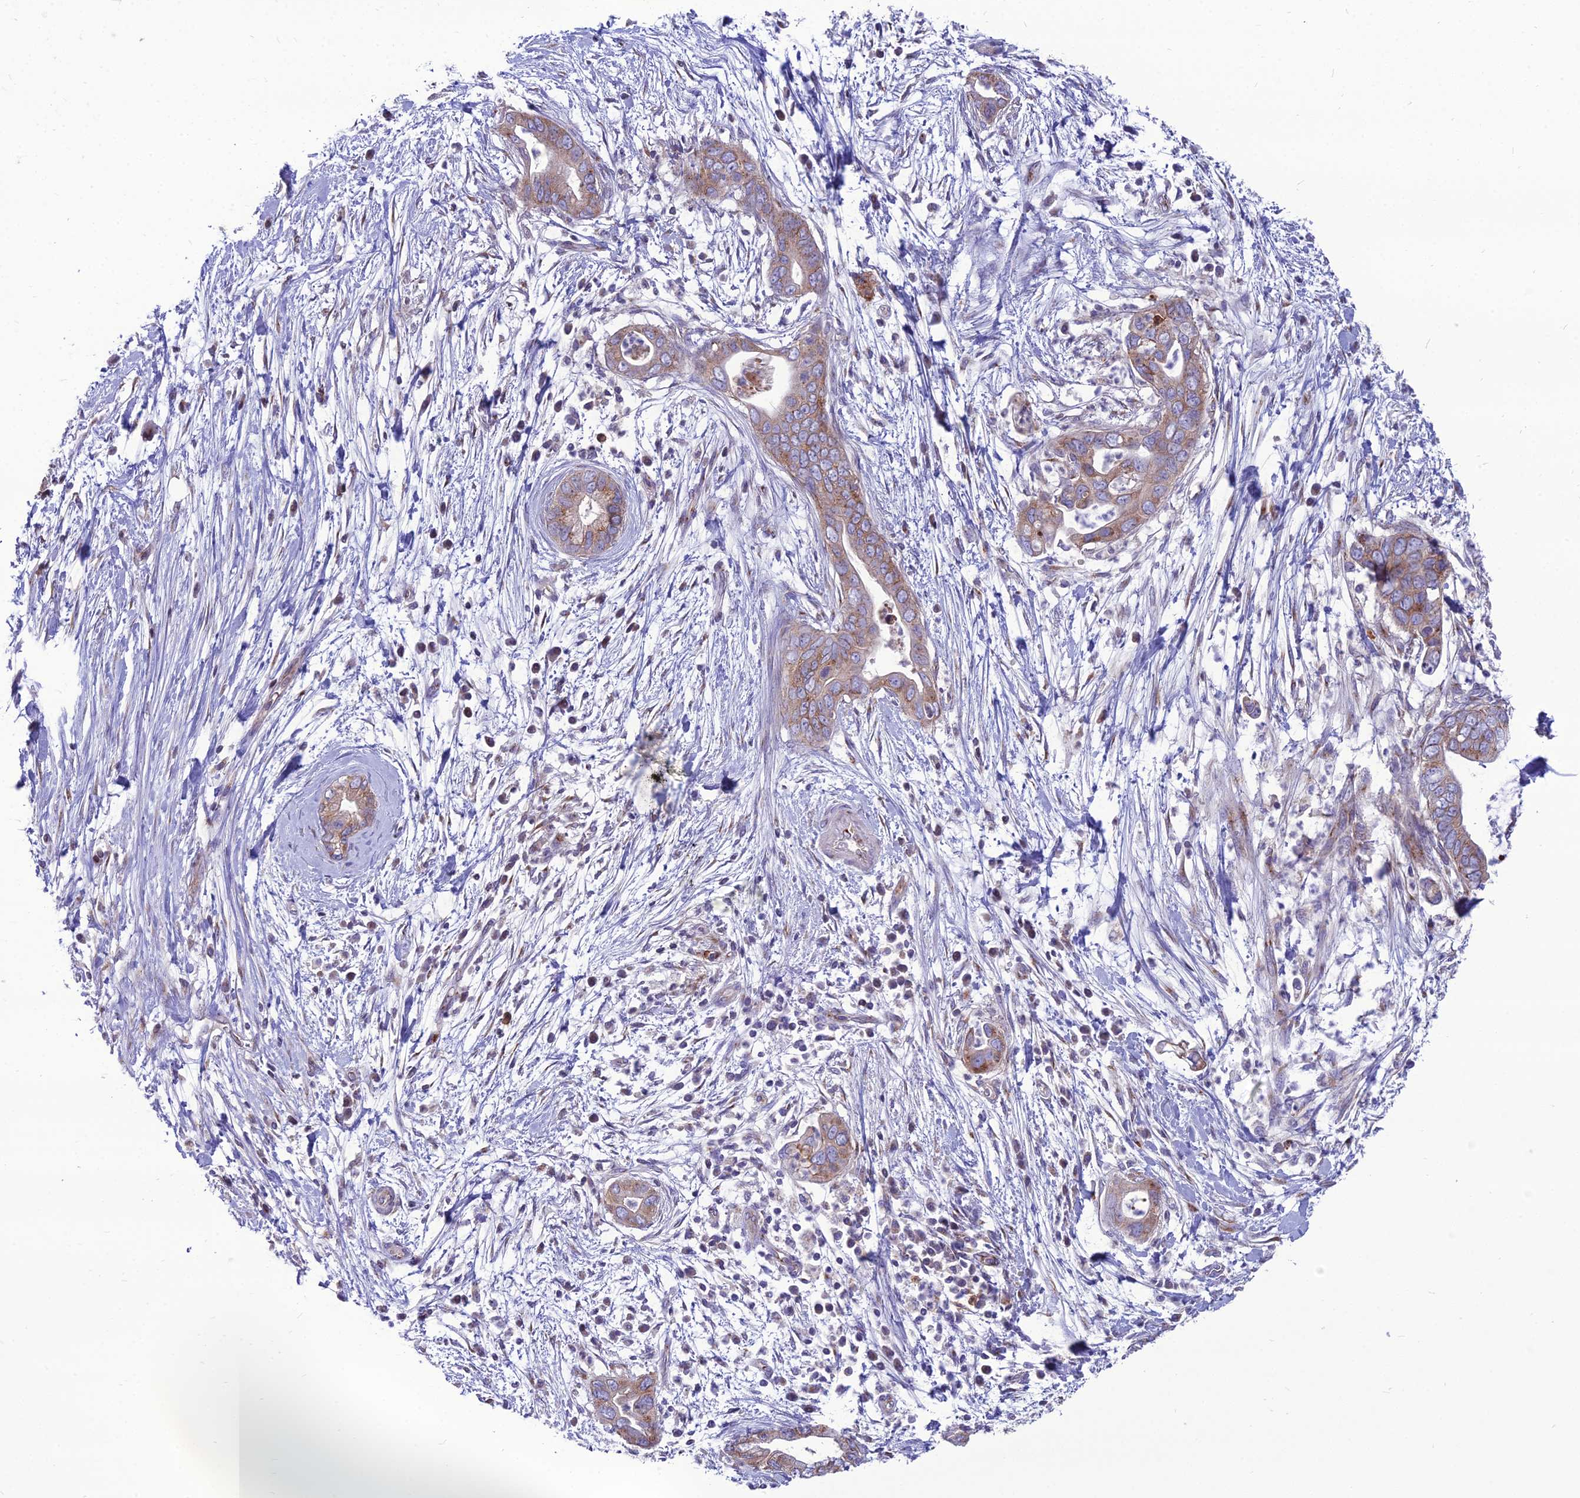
{"staining": {"intensity": "moderate", "quantity": "25%-75%", "location": "cytoplasmic/membranous"}, "tissue": "pancreatic cancer", "cell_type": "Tumor cells", "image_type": "cancer", "snomed": [{"axis": "morphology", "description": "Adenocarcinoma, NOS"}, {"axis": "topography", "description": "Pancreas"}], "caption": "Moderate cytoplasmic/membranous protein expression is present in approximately 25%-75% of tumor cells in pancreatic cancer. Nuclei are stained in blue.", "gene": "SPRYD7", "patient": {"sex": "male", "age": 75}}